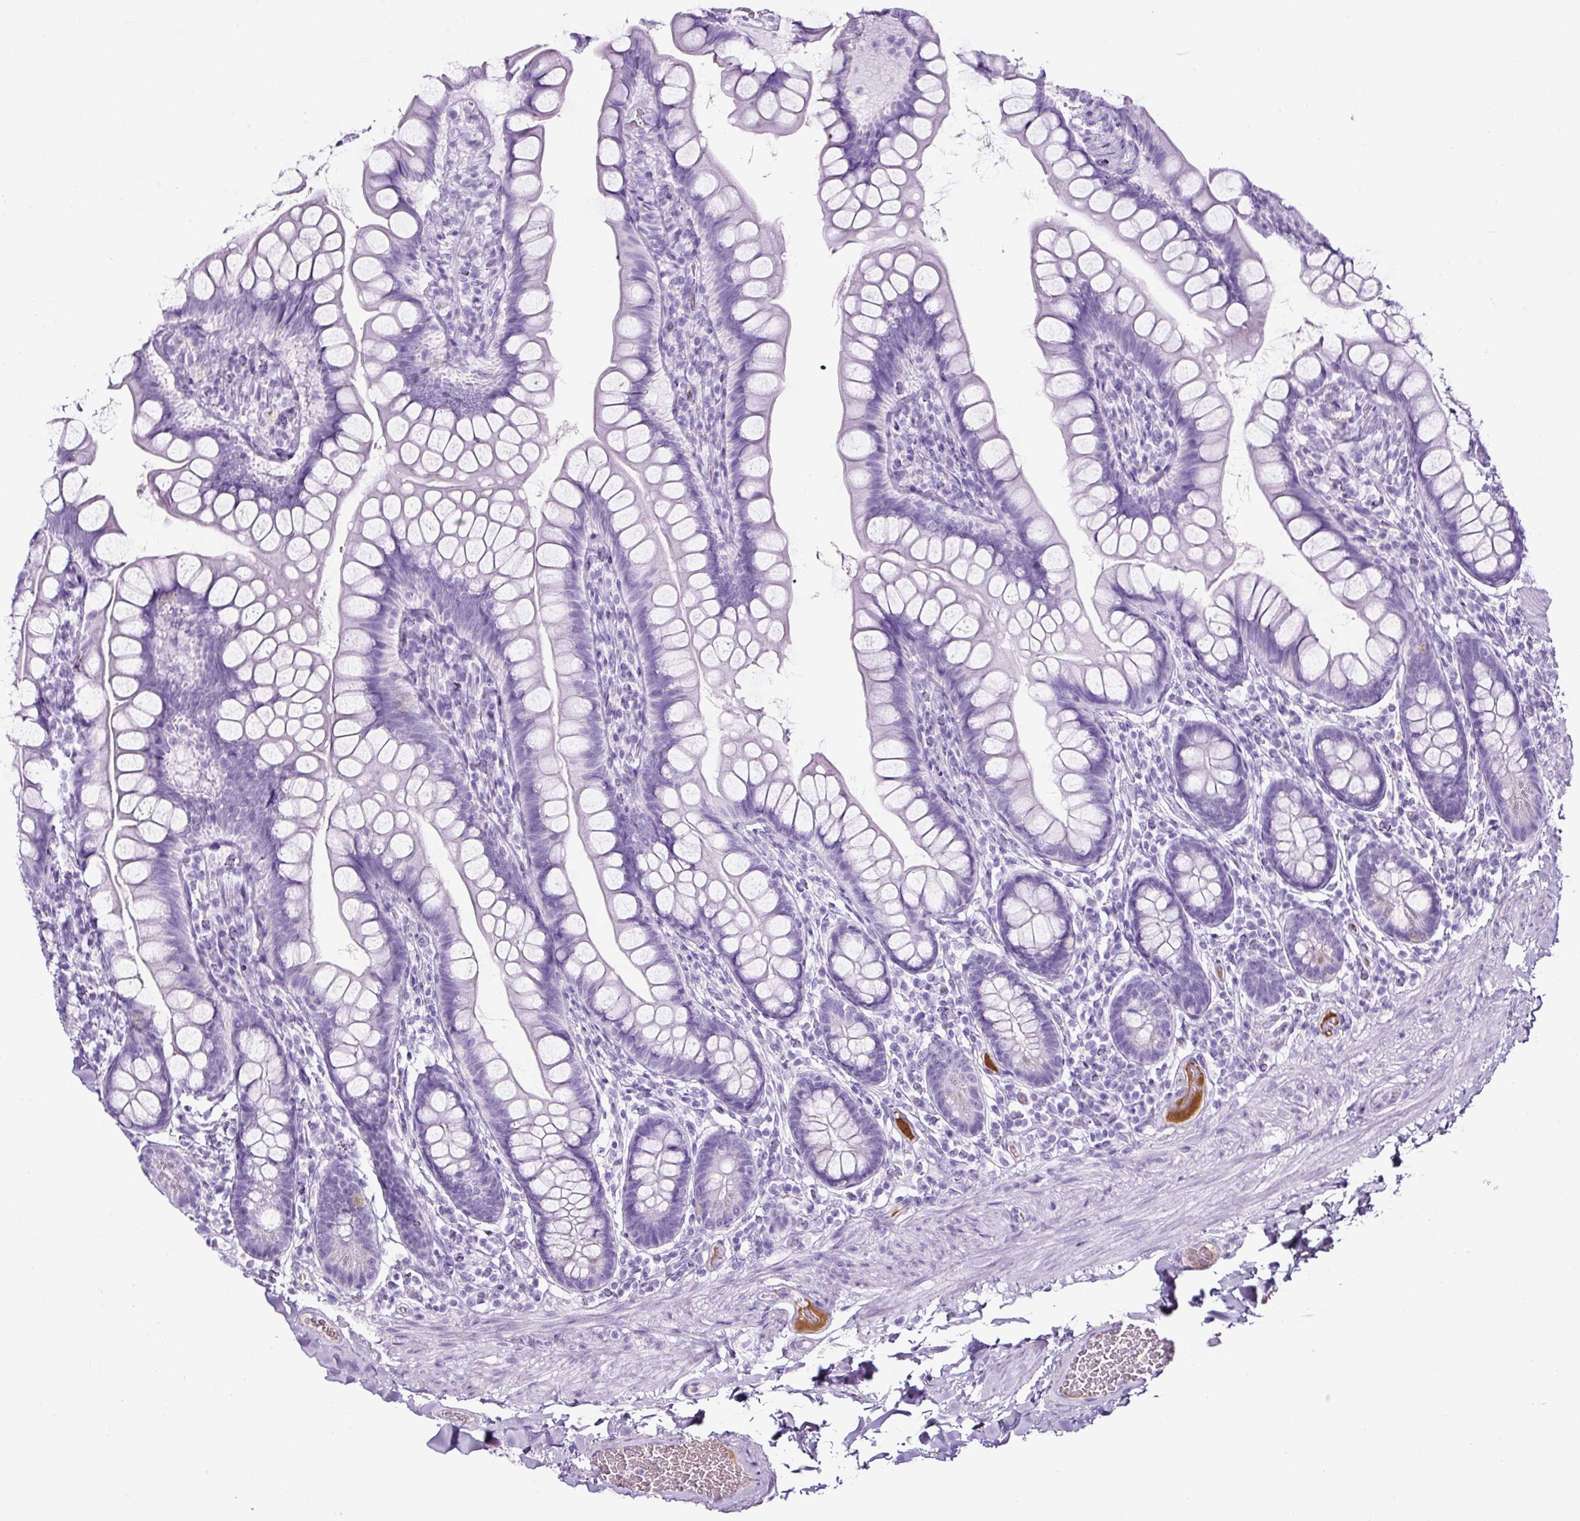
{"staining": {"intensity": "negative", "quantity": "none", "location": "none"}, "tissue": "small intestine", "cell_type": "Glandular cells", "image_type": "normal", "snomed": [{"axis": "morphology", "description": "Normal tissue, NOS"}, {"axis": "topography", "description": "Small intestine"}], "caption": "This is a histopathology image of immunohistochemistry staining of benign small intestine, which shows no expression in glandular cells.", "gene": "TMEM200B", "patient": {"sex": "male", "age": 70}}